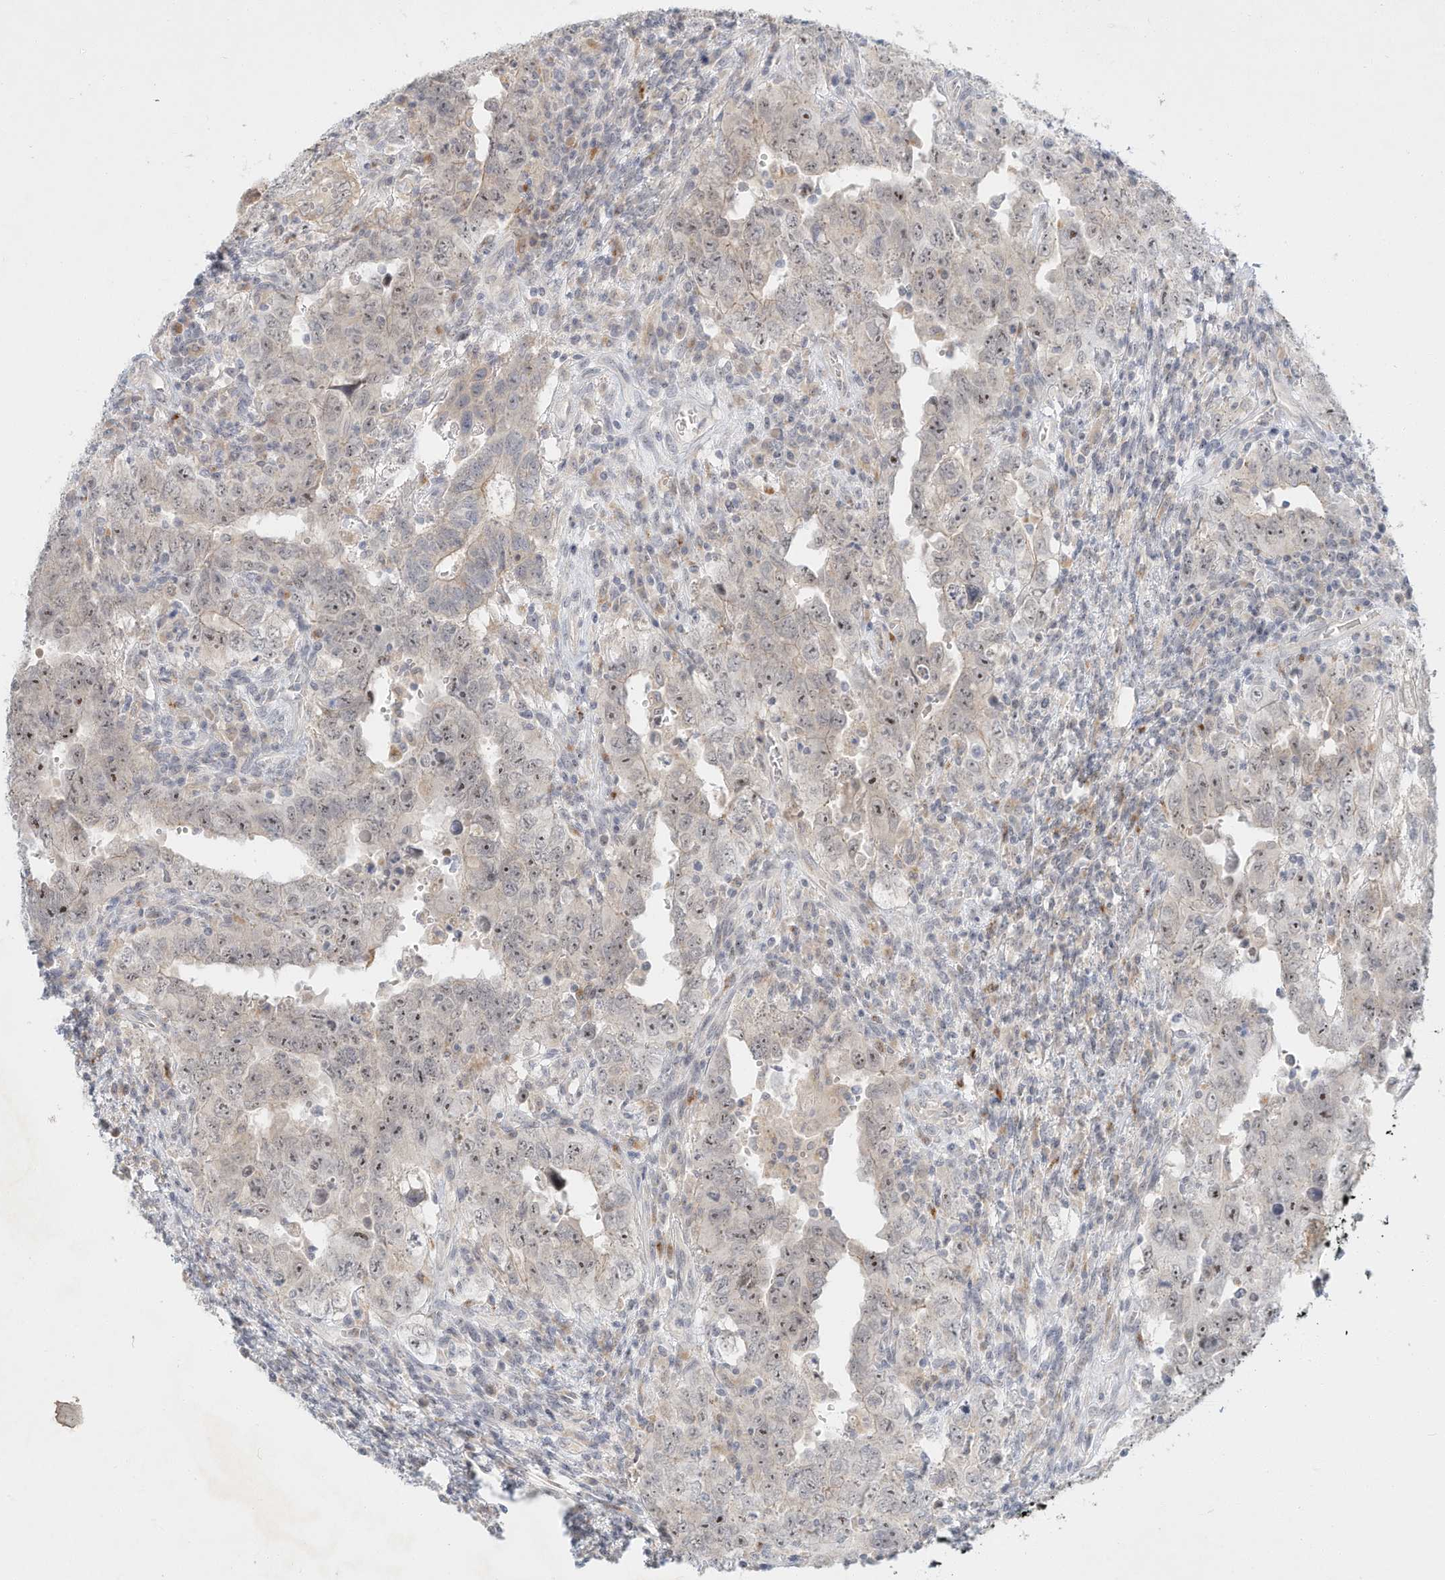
{"staining": {"intensity": "moderate", "quantity": "<25%", "location": "nuclear"}, "tissue": "testis cancer", "cell_type": "Tumor cells", "image_type": "cancer", "snomed": [{"axis": "morphology", "description": "Carcinoma, Embryonal, NOS"}, {"axis": "topography", "description": "Testis"}], "caption": "About <25% of tumor cells in testis cancer demonstrate moderate nuclear protein staining as visualized by brown immunohistochemical staining.", "gene": "PAK6", "patient": {"sex": "male", "age": 26}}